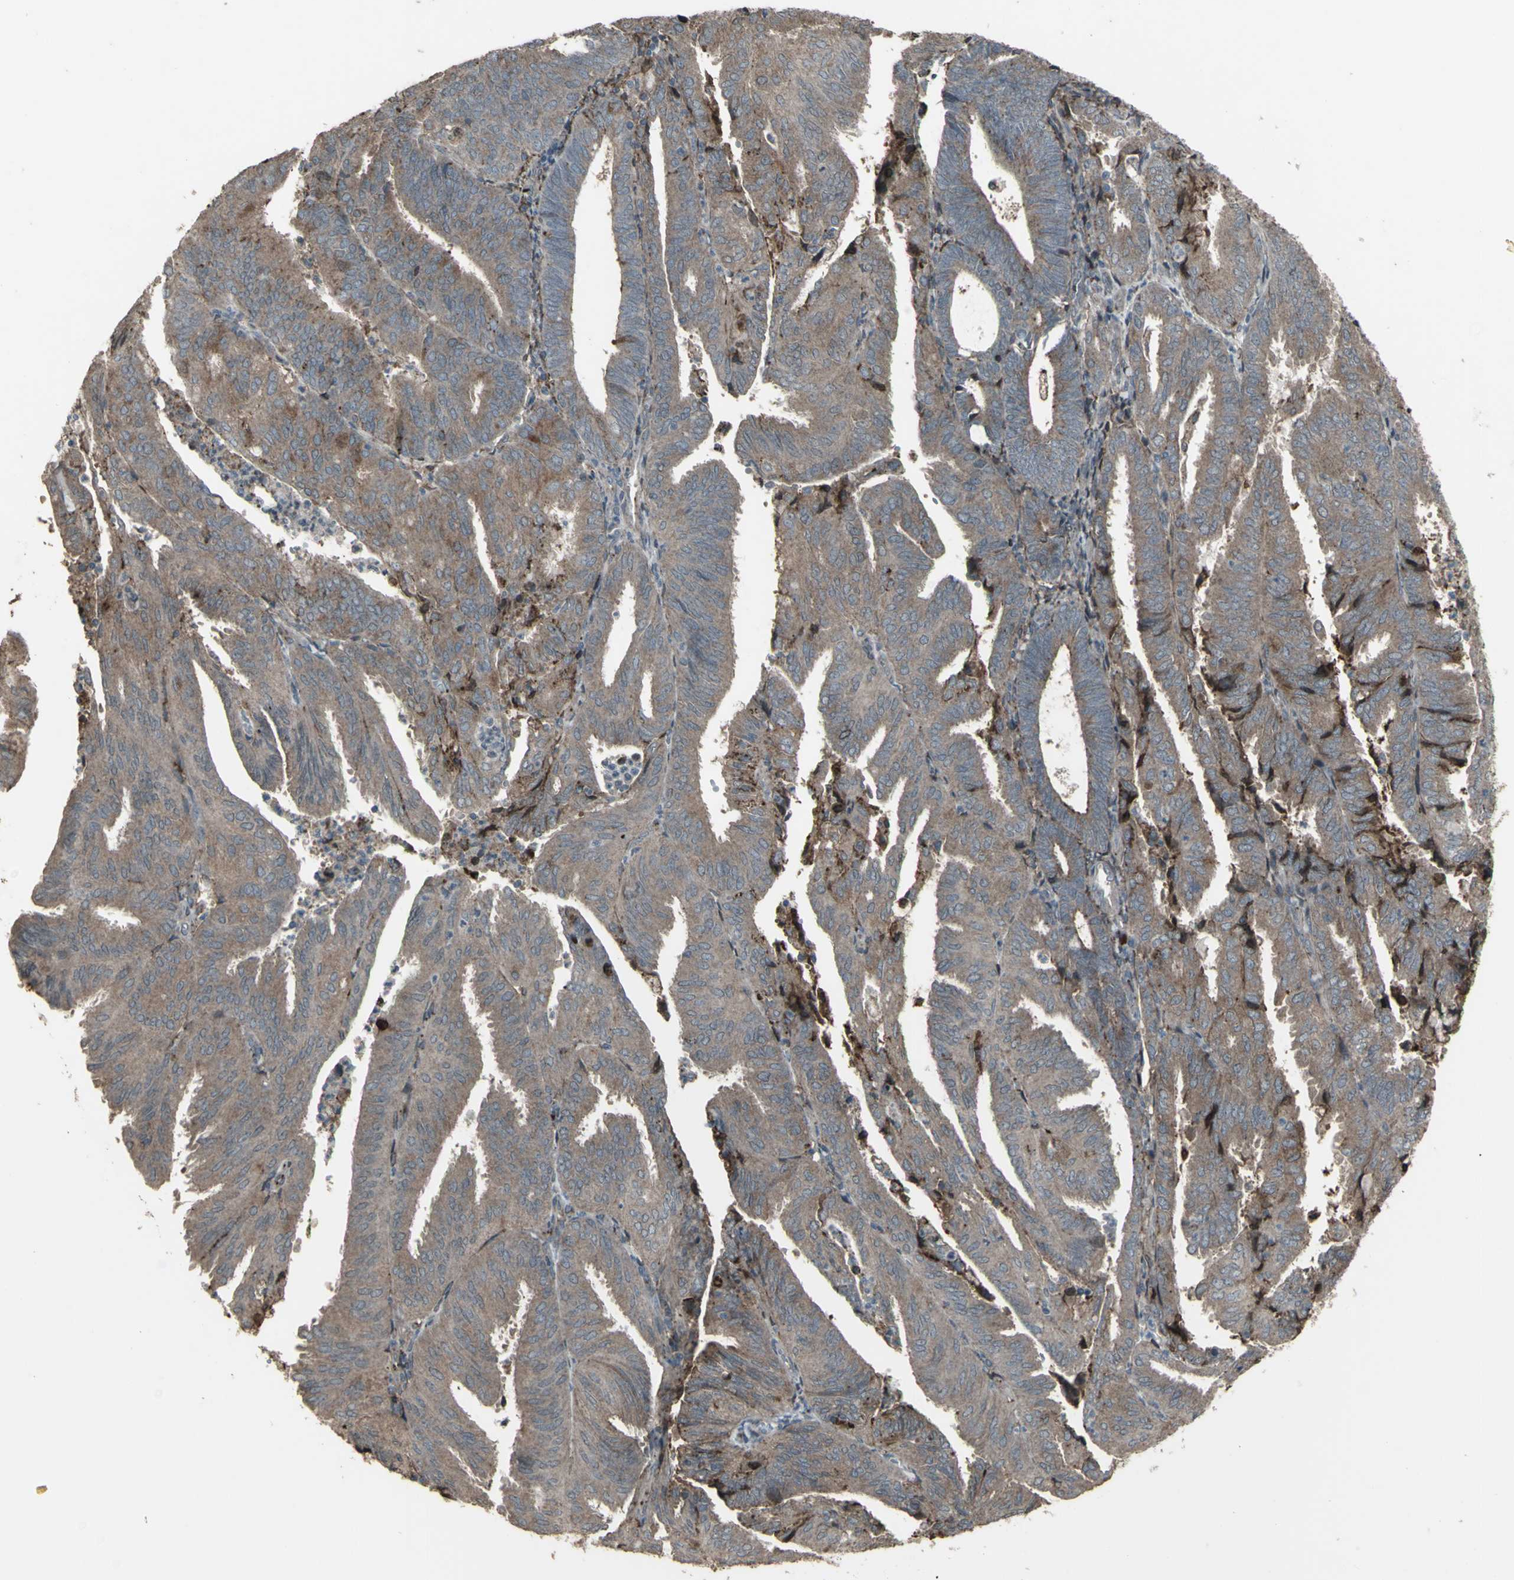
{"staining": {"intensity": "moderate", "quantity": "<25%", "location": "cytoplasmic/membranous"}, "tissue": "endometrial cancer", "cell_type": "Tumor cells", "image_type": "cancer", "snomed": [{"axis": "morphology", "description": "Adenocarcinoma, NOS"}, {"axis": "topography", "description": "Uterus"}], "caption": "The immunohistochemical stain labels moderate cytoplasmic/membranous positivity in tumor cells of endometrial cancer tissue.", "gene": "SMO", "patient": {"sex": "female", "age": 60}}